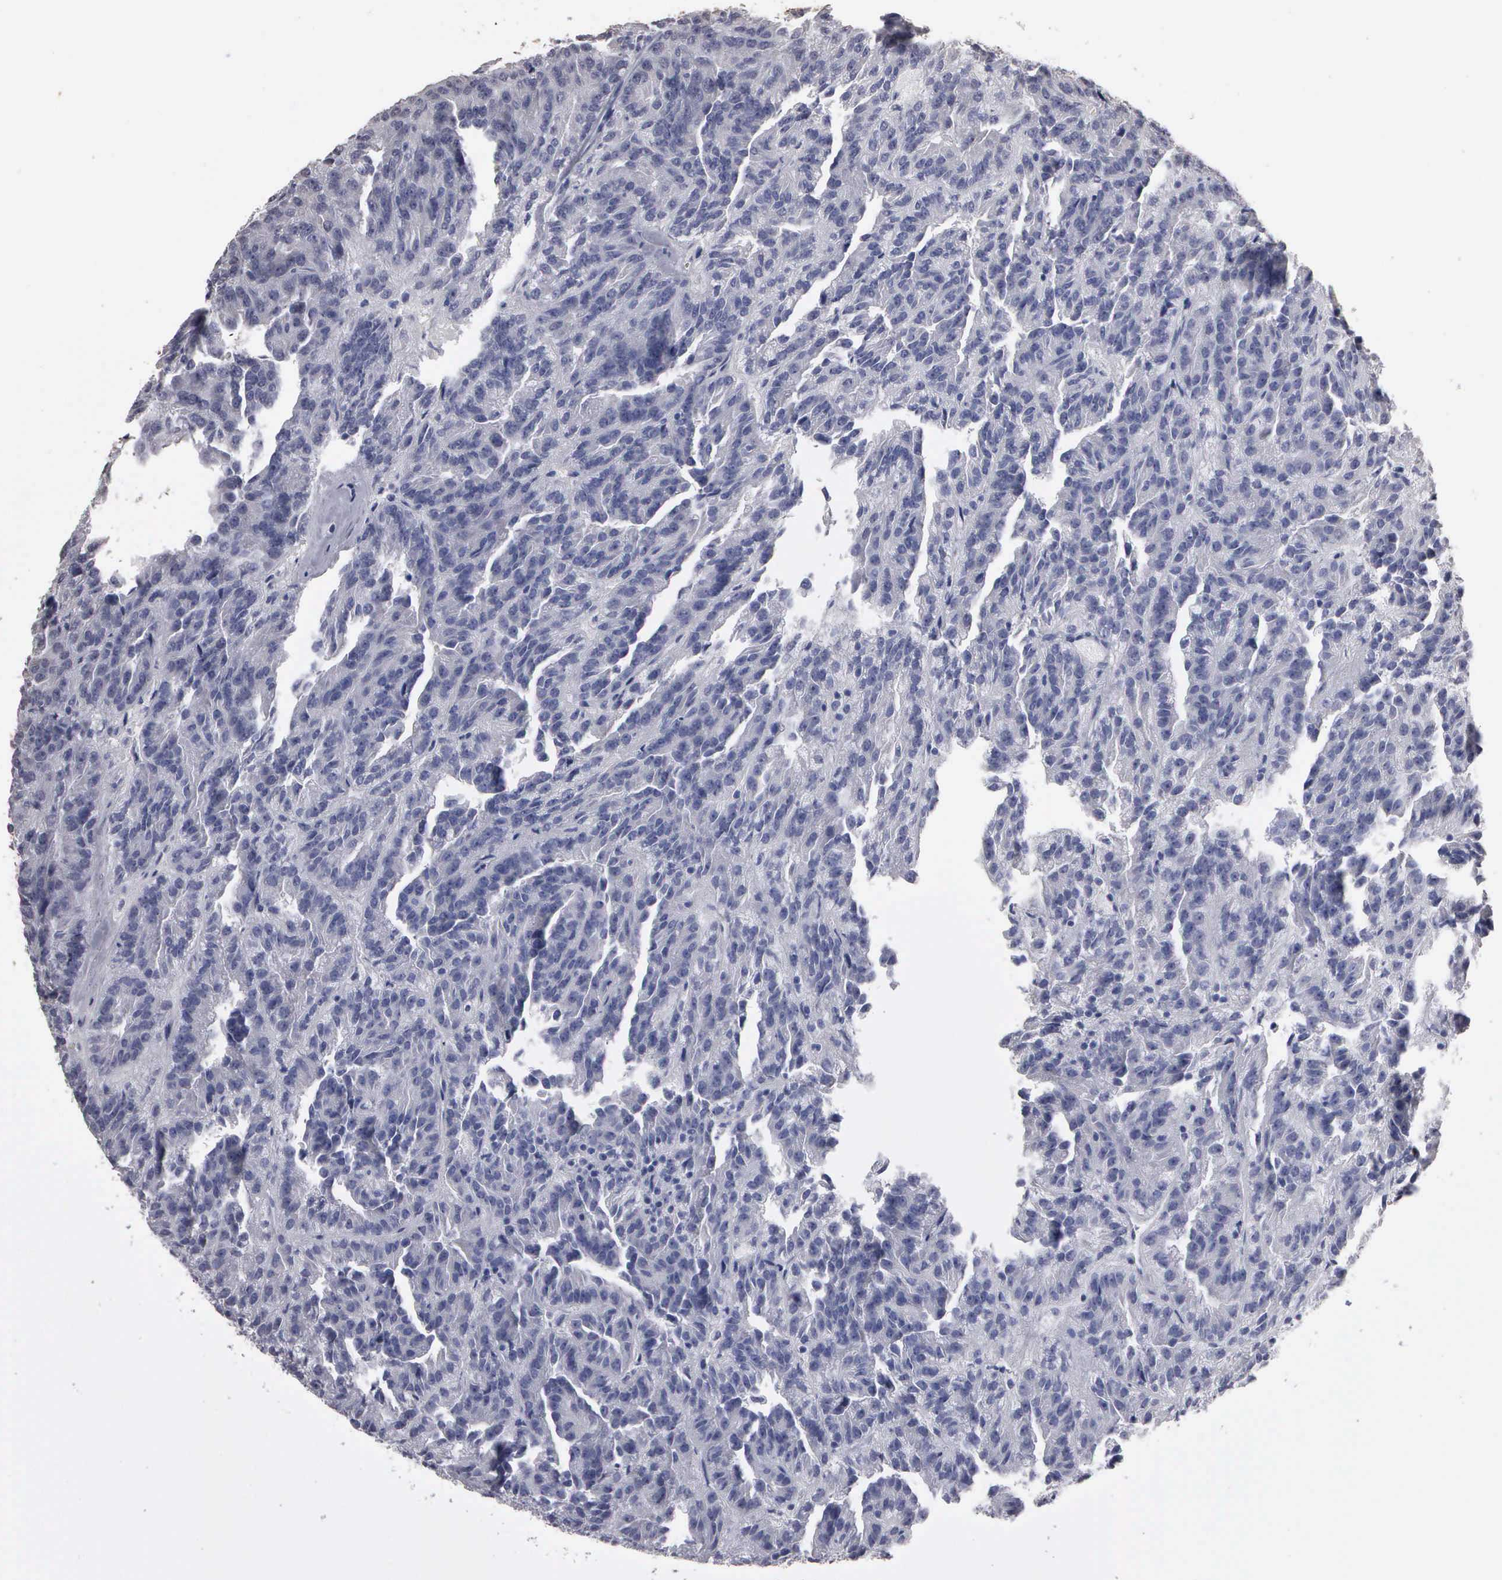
{"staining": {"intensity": "negative", "quantity": "none", "location": "none"}, "tissue": "renal cancer", "cell_type": "Tumor cells", "image_type": "cancer", "snomed": [{"axis": "morphology", "description": "Adenocarcinoma, NOS"}, {"axis": "topography", "description": "Kidney"}], "caption": "This image is of renal cancer (adenocarcinoma) stained with immunohistochemistry to label a protein in brown with the nuclei are counter-stained blue. There is no expression in tumor cells.", "gene": "UPB1", "patient": {"sex": "male", "age": 46}}